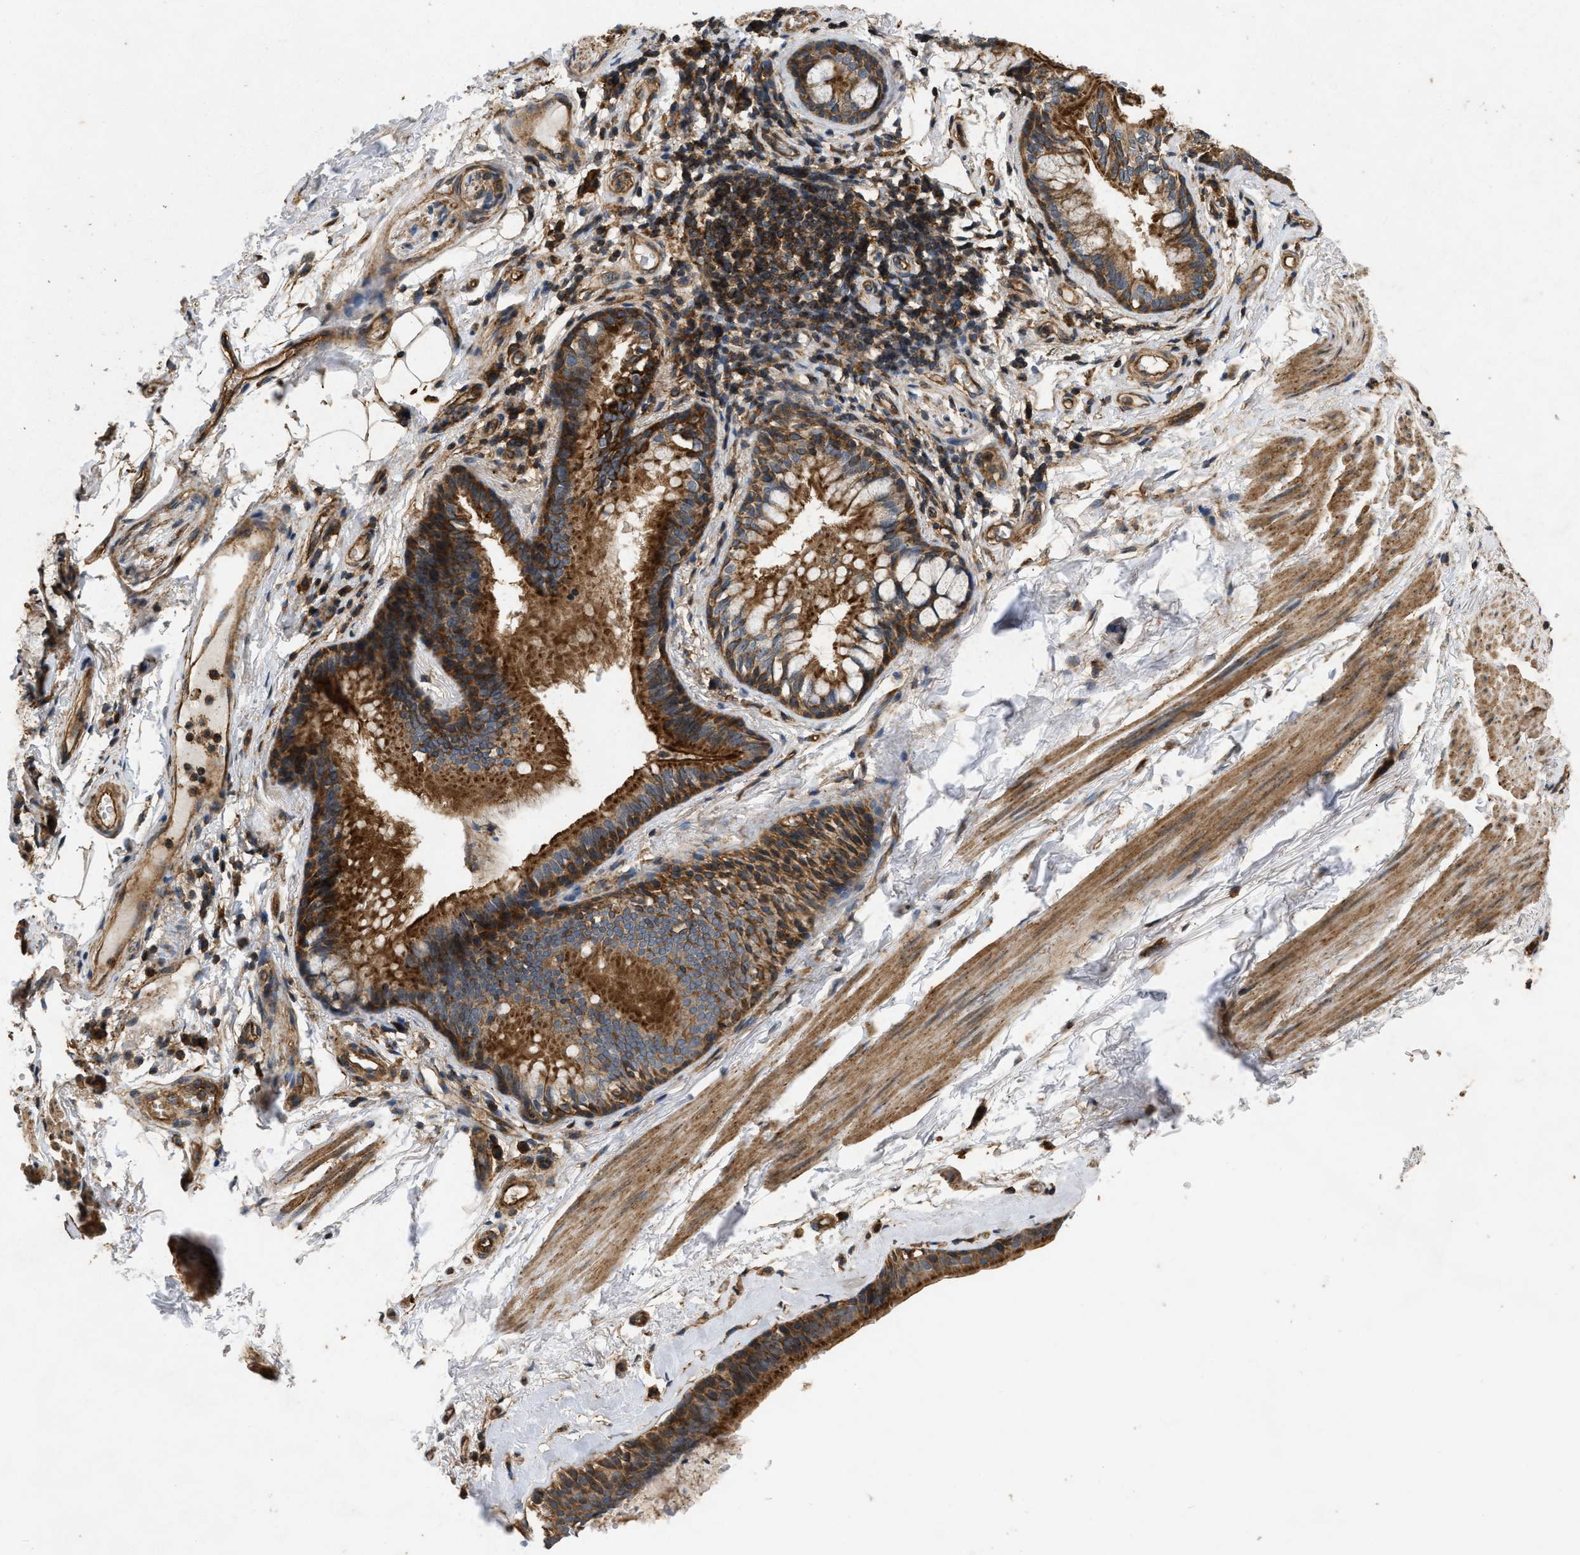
{"staining": {"intensity": "strong", "quantity": ">75%", "location": "cytoplasmic/membranous"}, "tissue": "bronchus", "cell_type": "Respiratory epithelial cells", "image_type": "normal", "snomed": [{"axis": "morphology", "description": "Normal tissue, NOS"}, {"axis": "topography", "description": "Cartilage tissue"}], "caption": "Immunohistochemical staining of benign human bronchus demonstrates >75% levels of strong cytoplasmic/membranous protein expression in approximately >75% of respiratory epithelial cells.", "gene": "GNB4", "patient": {"sex": "female", "age": 63}}